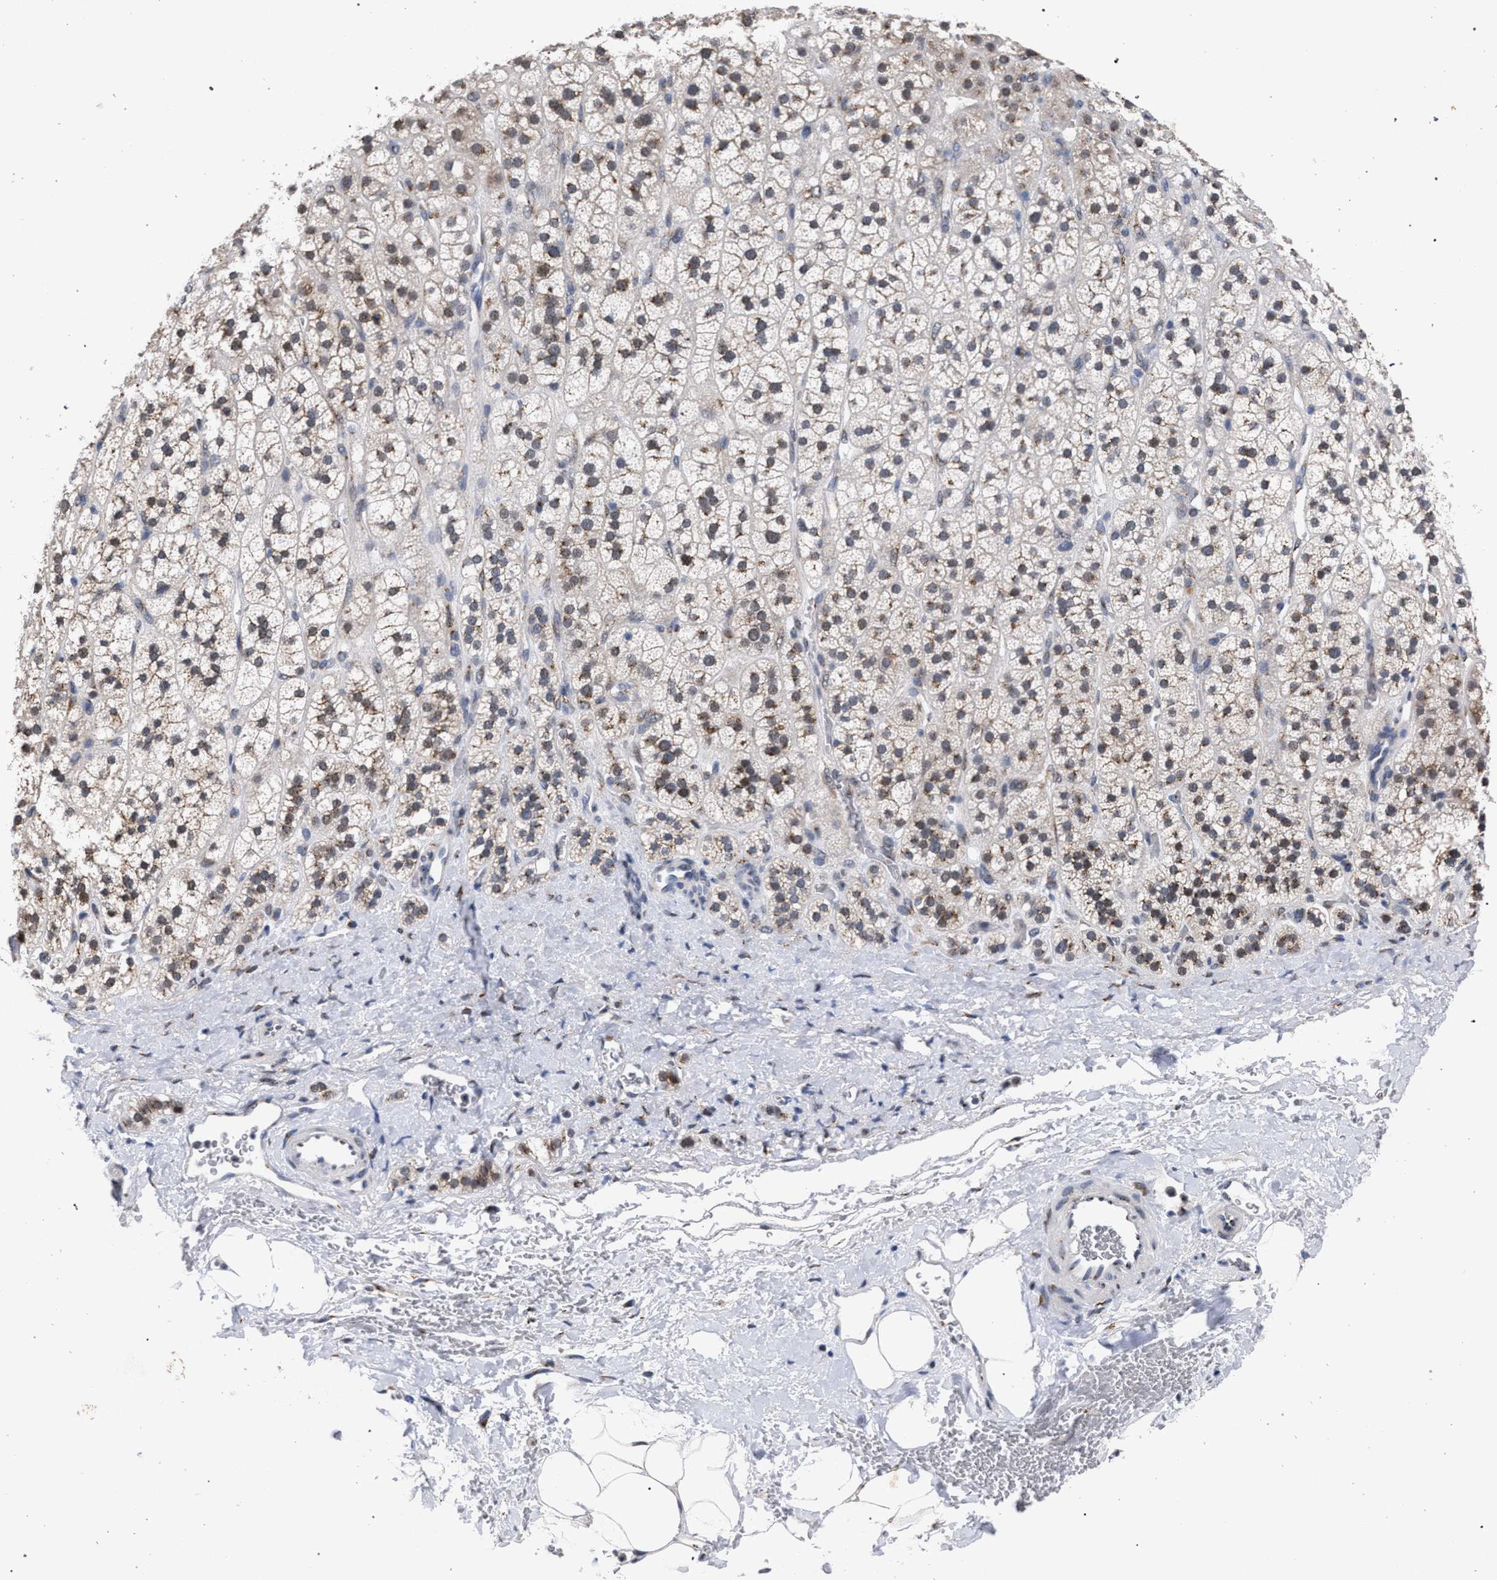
{"staining": {"intensity": "moderate", "quantity": ">75%", "location": "cytoplasmic/membranous"}, "tissue": "adrenal gland", "cell_type": "Glandular cells", "image_type": "normal", "snomed": [{"axis": "morphology", "description": "Normal tissue, NOS"}, {"axis": "topography", "description": "Adrenal gland"}], "caption": "The photomicrograph demonstrates immunohistochemical staining of unremarkable adrenal gland. There is moderate cytoplasmic/membranous positivity is identified in about >75% of glandular cells. (DAB = brown stain, brightfield microscopy at high magnification).", "gene": "GOLGA2", "patient": {"sex": "male", "age": 56}}